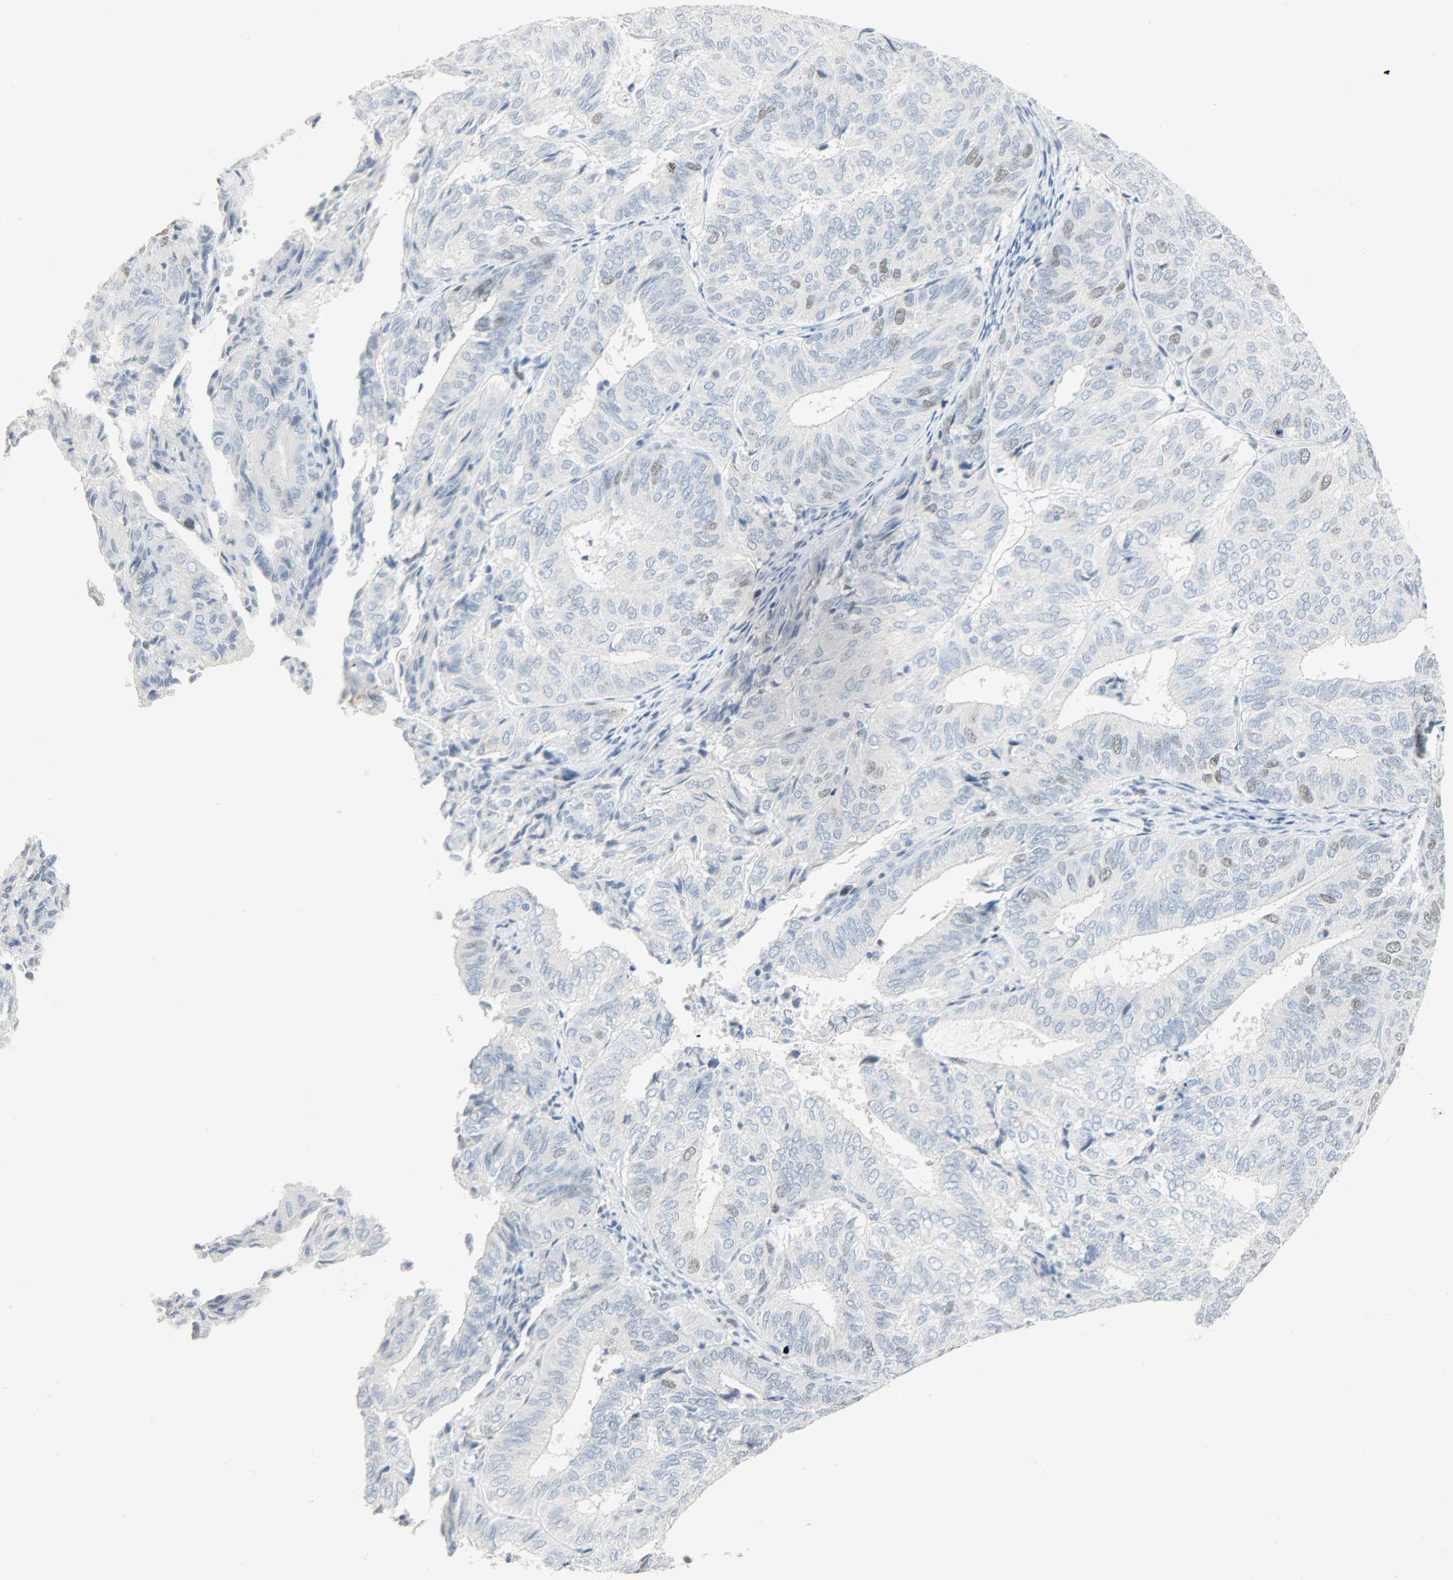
{"staining": {"intensity": "negative", "quantity": "none", "location": "none"}, "tissue": "endometrial cancer", "cell_type": "Tumor cells", "image_type": "cancer", "snomed": [{"axis": "morphology", "description": "Adenocarcinoma, NOS"}, {"axis": "topography", "description": "Uterus"}], "caption": "Immunohistochemistry photomicrograph of endometrial adenocarcinoma stained for a protein (brown), which demonstrates no staining in tumor cells.", "gene": "HELLS", "patient": {"sex": "female", "age": 60}}